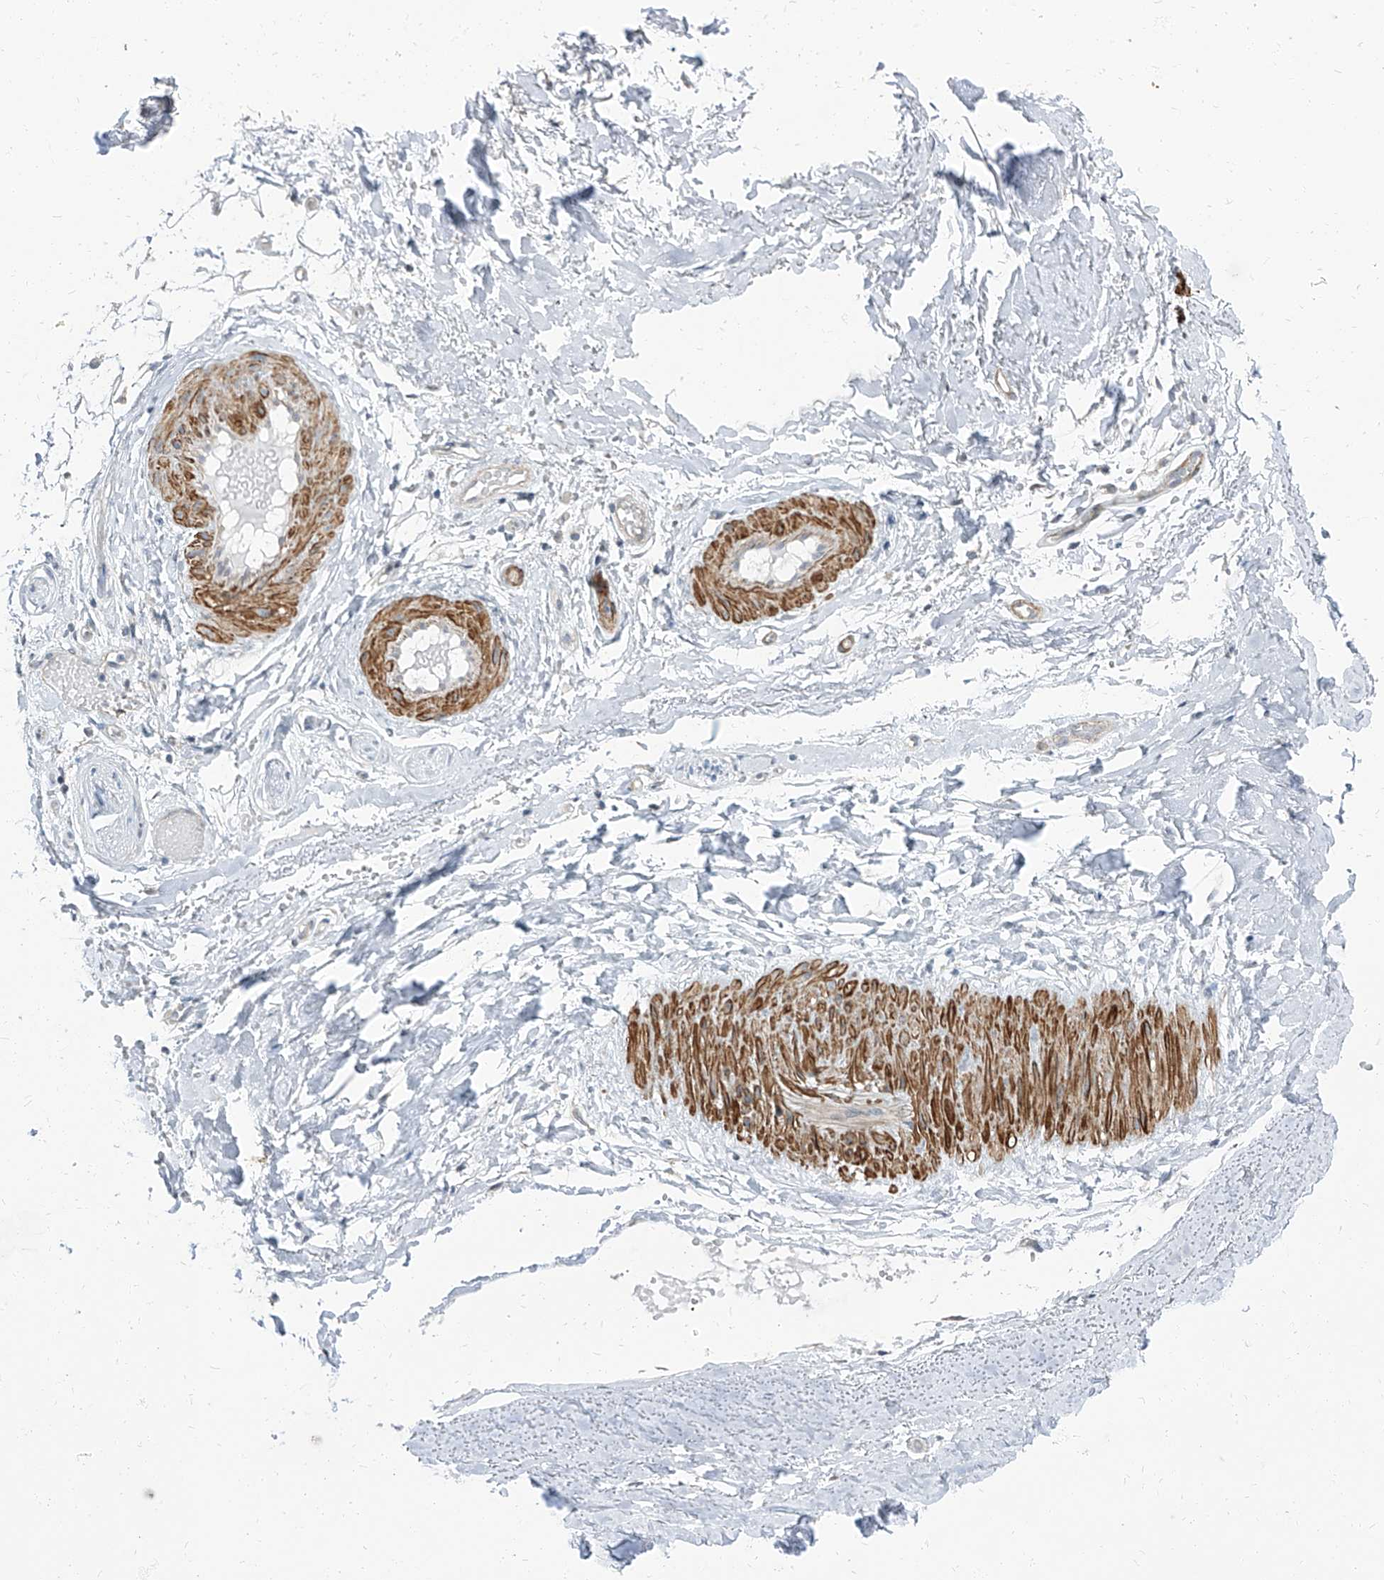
{"staining": {"intensity": "negative", "quantity": "none", "location": "none"}, "tissue": "adipose tissue", "cell_type": "Adipocytes", "image_type": "normal", "snomed": [{"axis": "morphology", "description": "Normal tissue, NOS"}, {"axis": "morphology", "description": "Basal cell carcinoma"}, {"axis": "topography", "description": "Skin"}], "caption": "The image reveals no significant expression in adipocytes of adipose tissue. The staining is performed using DAB brown chromogen with nuclei counter-stained in using hematoxylin.", "gene": "TXLNB", "patient": {"sex": "female", "age": 89}}